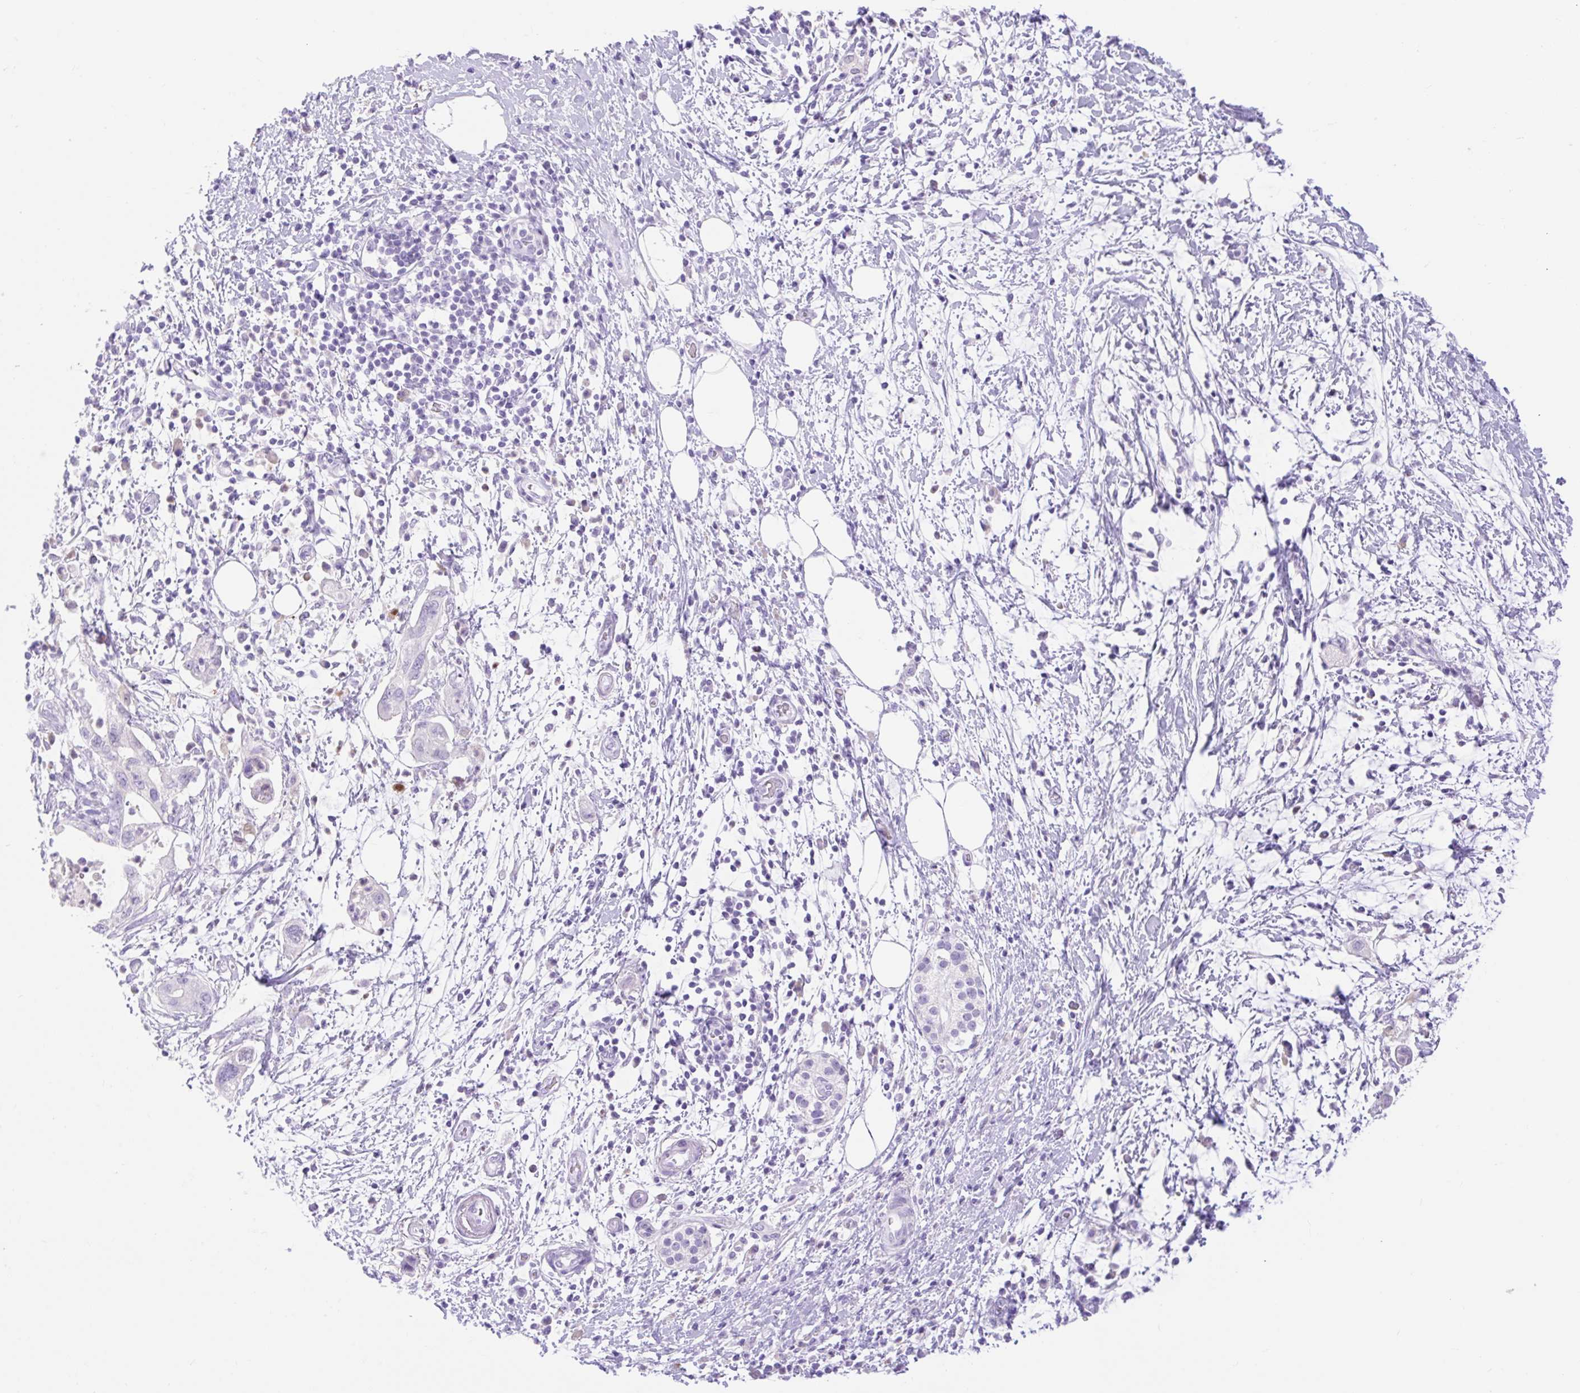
{"staining": {"intensity": "negative", "quantity": "none", "location": "none"}, "tissue": "pancreatic cancer", "cell_type": "Tumor cells", "image_type": "cancer", "snomed": [{"axis": "morphology", "description": "Adenocarcinoma, NOS"}, {"axis": "topography", "description": "Pancreas"}], "caption": "Image shows no significant protein expression in tumor cells of pancreatic cancer (adenocarcinoma).", "gene": "SLC25A40", "patient": {"sex": "female", "age": 73}}